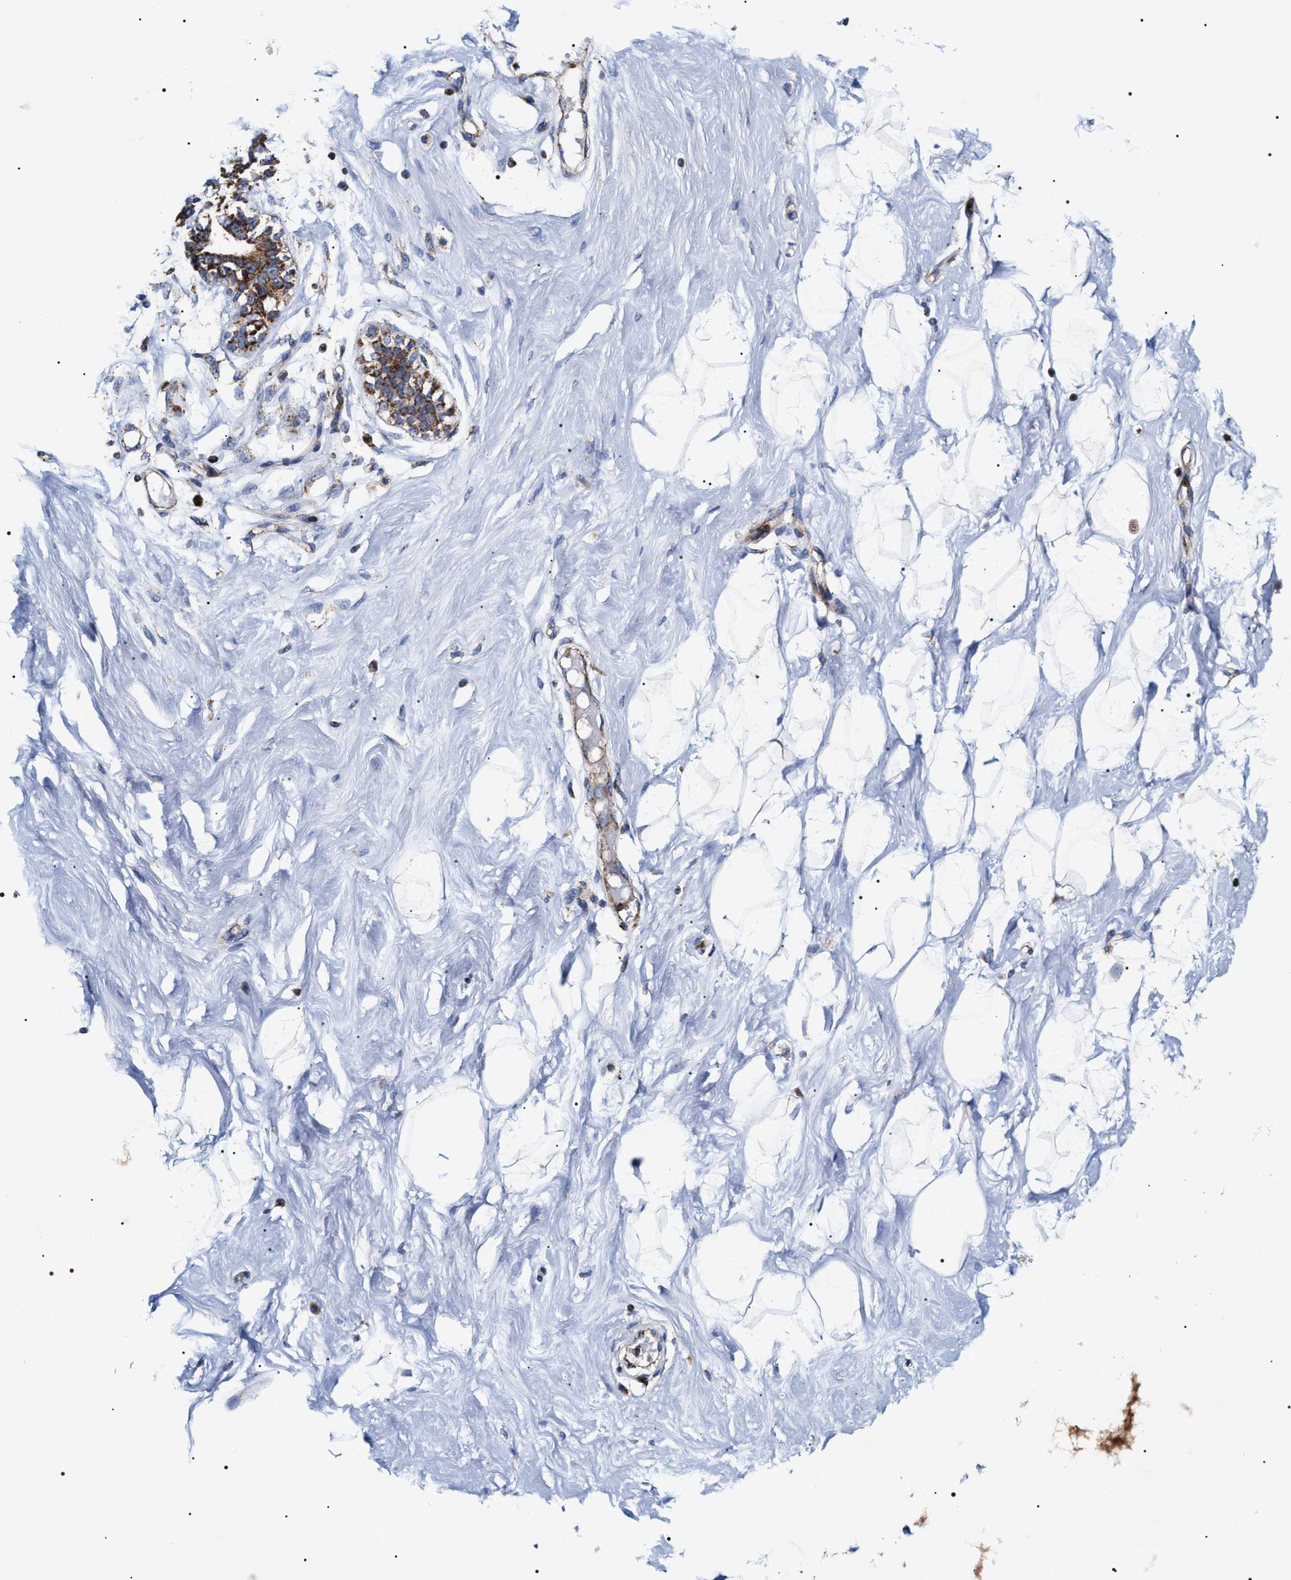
{"staining": {"intensity": "moderate", "quantity": "25%-75%", "location": "cytoplasmic/membranous"}, "tissue": "breast", "cell_type": "Adipocytes", "image_type": "normal", "snomed": [{"axis": "morphology", "description": "Normal tissue, NOS"}, {"axis": "topography", "description": "Breast"}], "caption": "An immunohistochemistry (IHC) histopathology image of benign tissue is shown. Protein staining in brown highlights moderate cytoplasmic/membranous positivity in breast within adipocytes.", "gene": "COG5", "patient": {"sex": "female", "age": 23}}